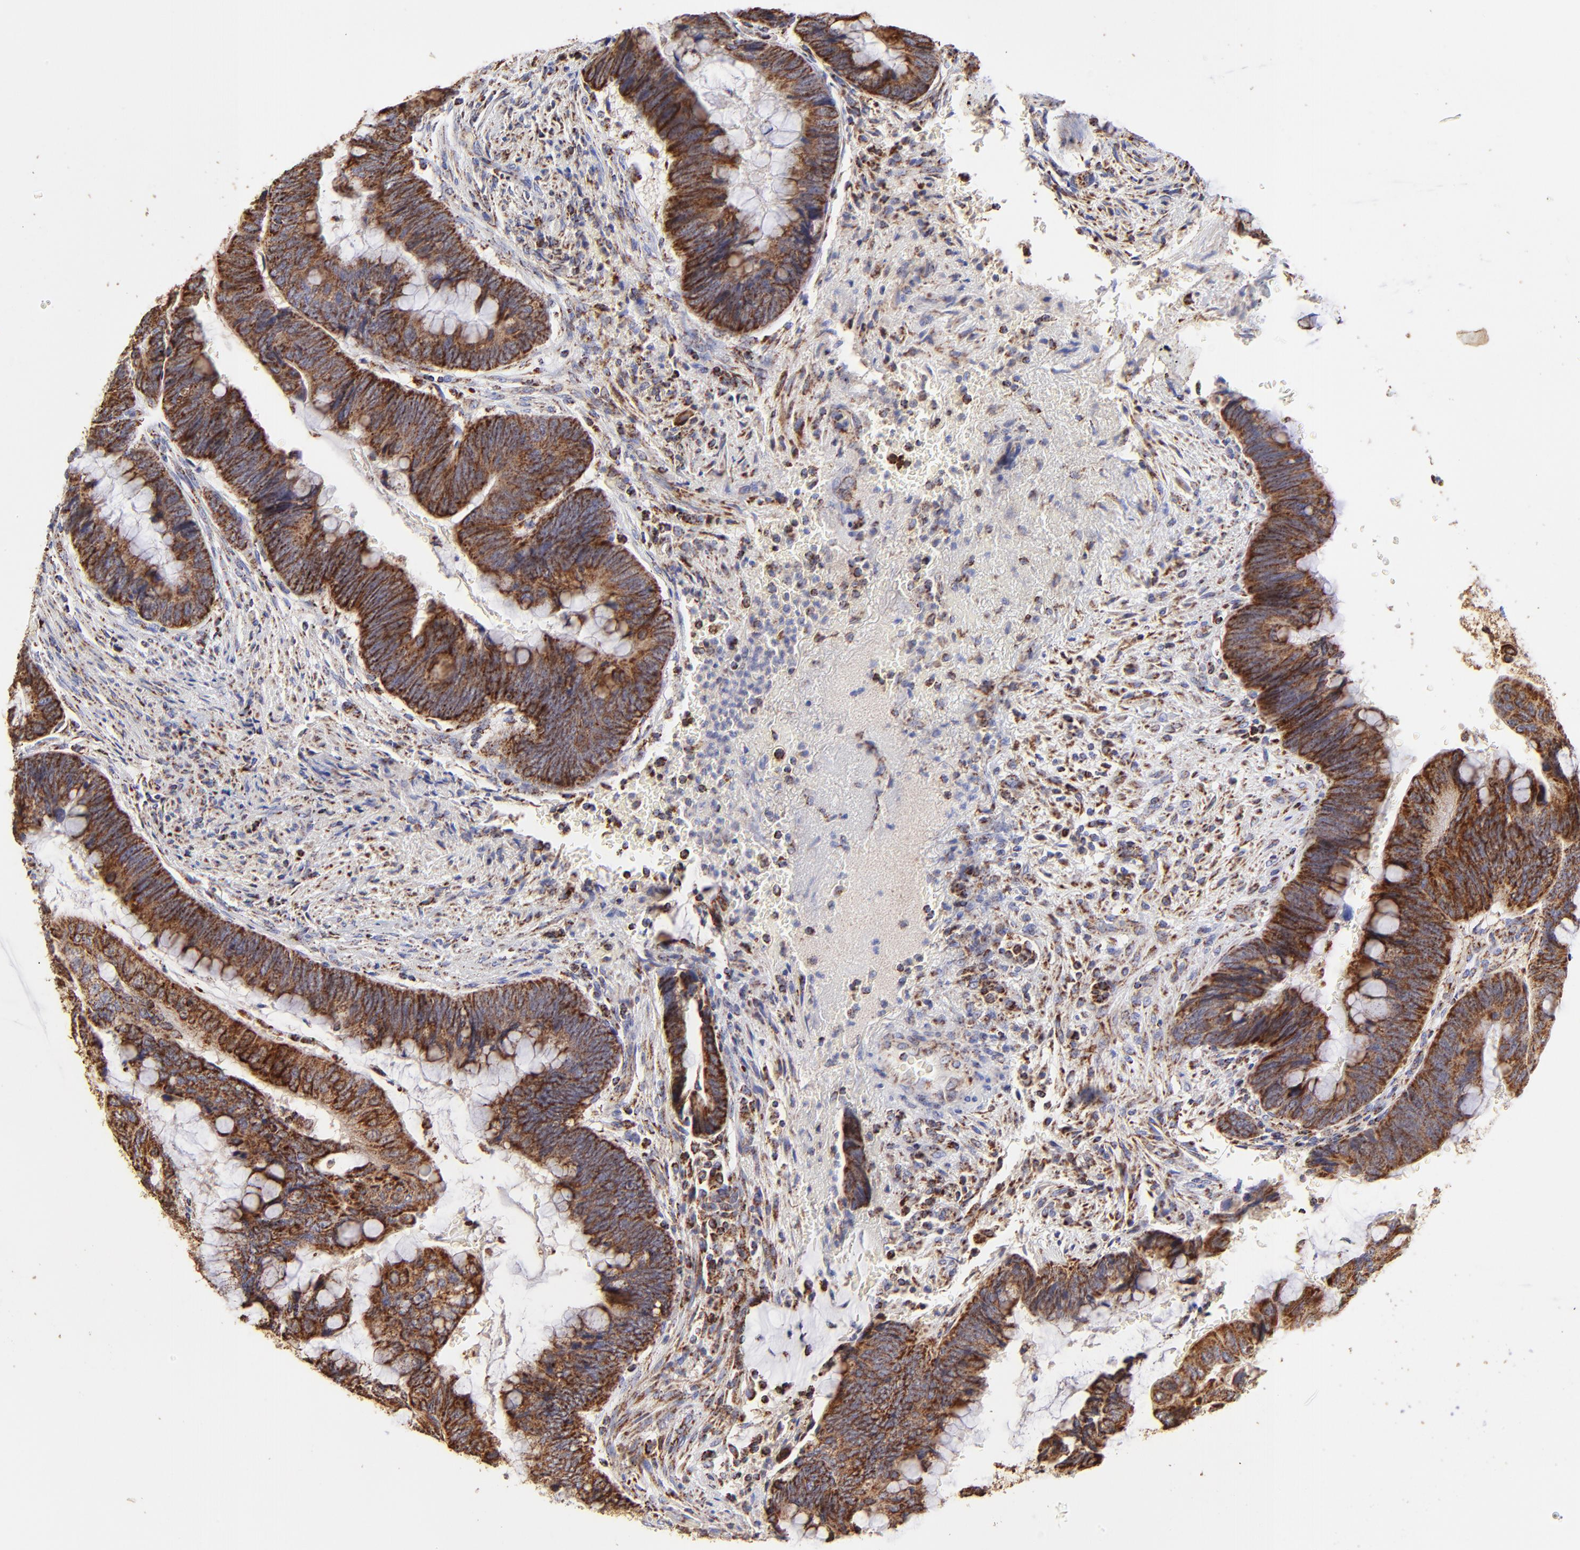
{"staining": {"intensity": "strong", "quantity": ">75%", "location": "cytoplasmic/membranous"}, "tissue": "colorectal cancer", "cell_type": "Tumor cells", "image_type": "cancer", "snomed": [{"axis": "morphology", "description": "Normal tissue, NOS"}, {"axis": "morphology", "description": "Adenocarcinoma, NOS"}, {"axis": "topography", "description": "Rectum"}], "caption": "Tumor cells exhibit high levels of strong cytoplasmic/membranous expression in about >75% of cells in human colorectal cancer.", "gene": "ECH1", "patient": {"sex": "male", "age": 92}}